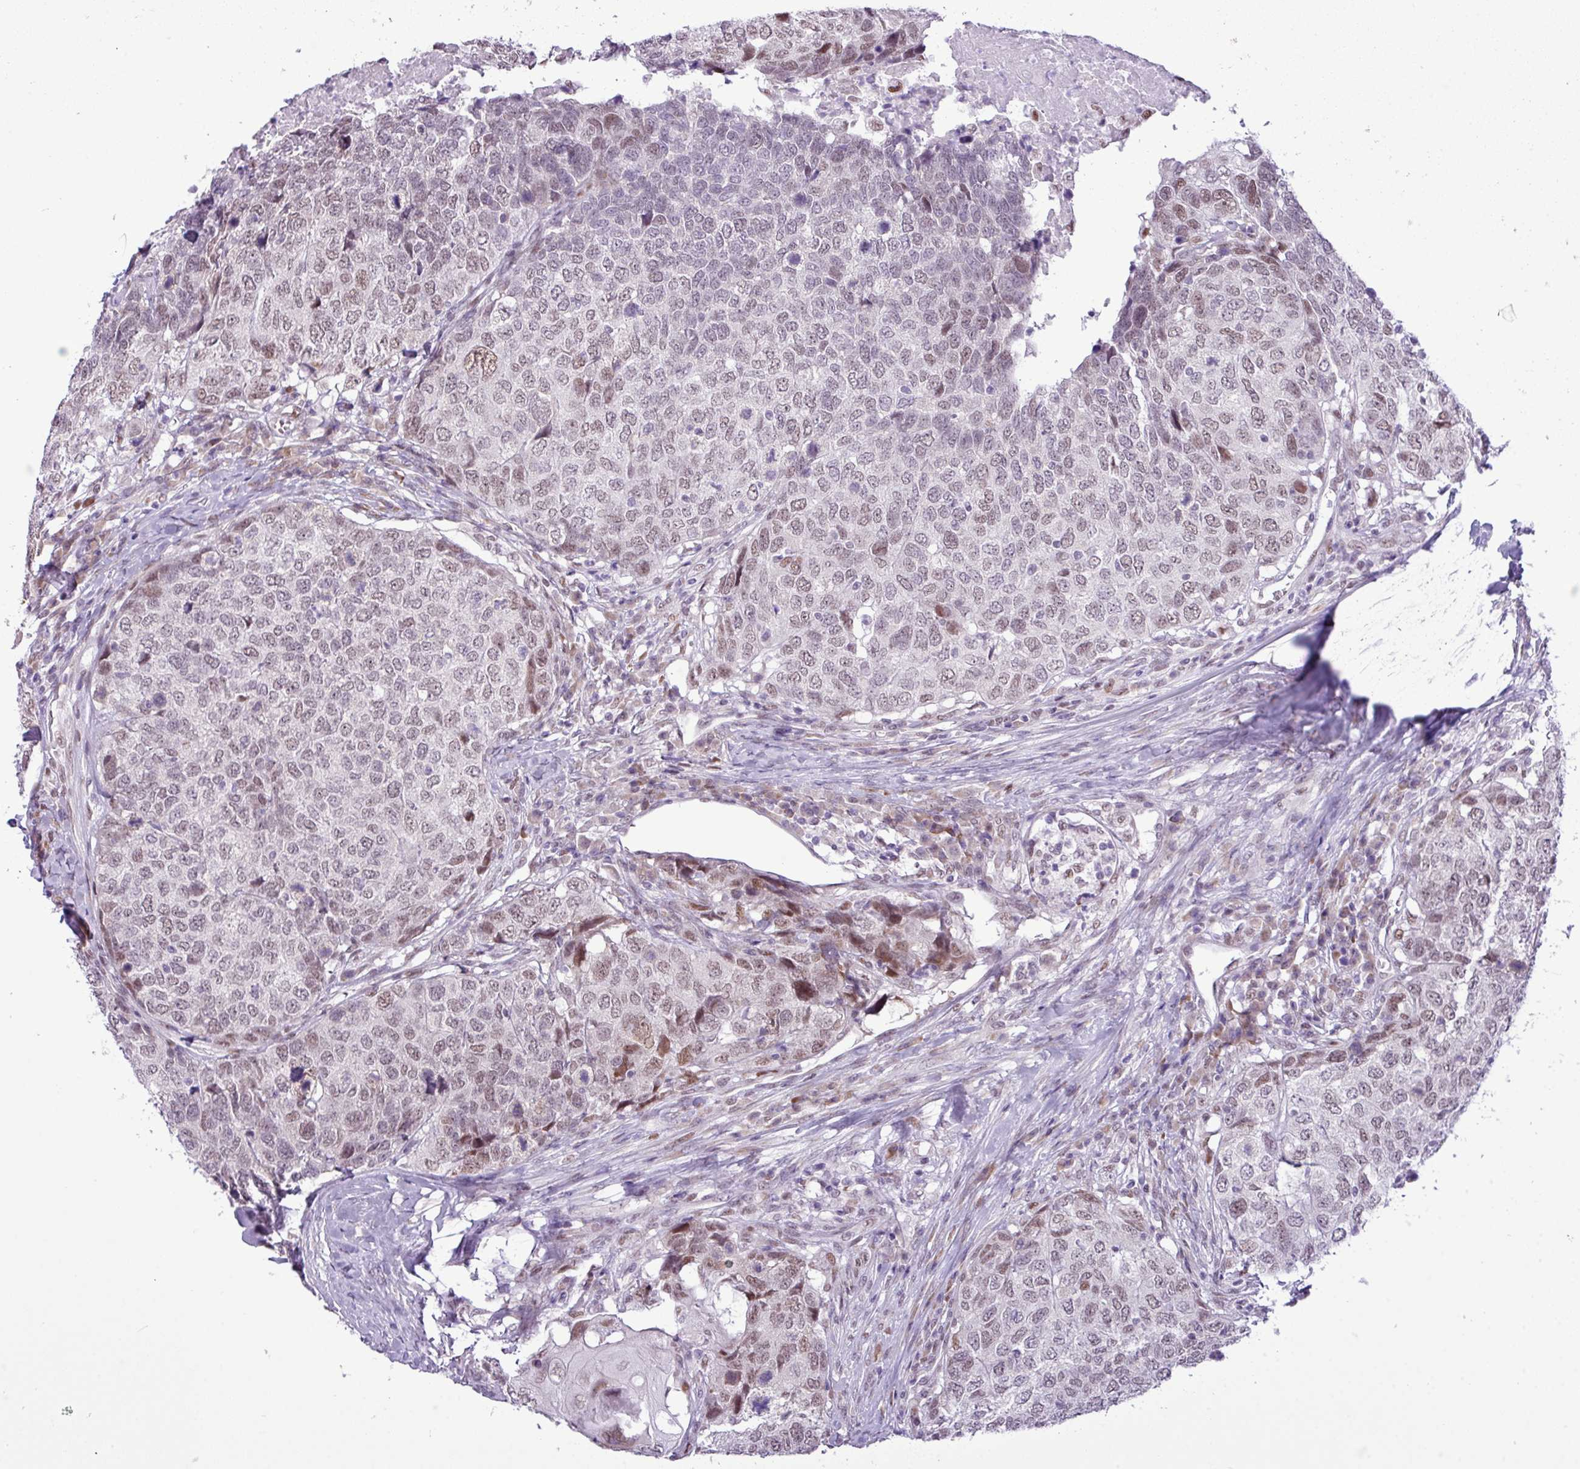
{"staining": {"intensity": "weak", "quantity": "25%-75%", "location": "nuclear"}, "tissue": "head and neck cancer", "cell_type": "Tumor cells", "image_type": "cancer", "snomed": [{"axis": "morphology", "description": "Squamous cell carcinoma, NOS"}, {"axis": "topography", "description": "Head-Neck"}], "caption": "DAB immunohistochemical staining of head and neck cancer (squamous cell carcinoma) shows weak nuclear protein positivity in approximately 25%-75% of tumor cells.", "gene": "ELOA2", "patient": {"sex": "male", "age": 66}}